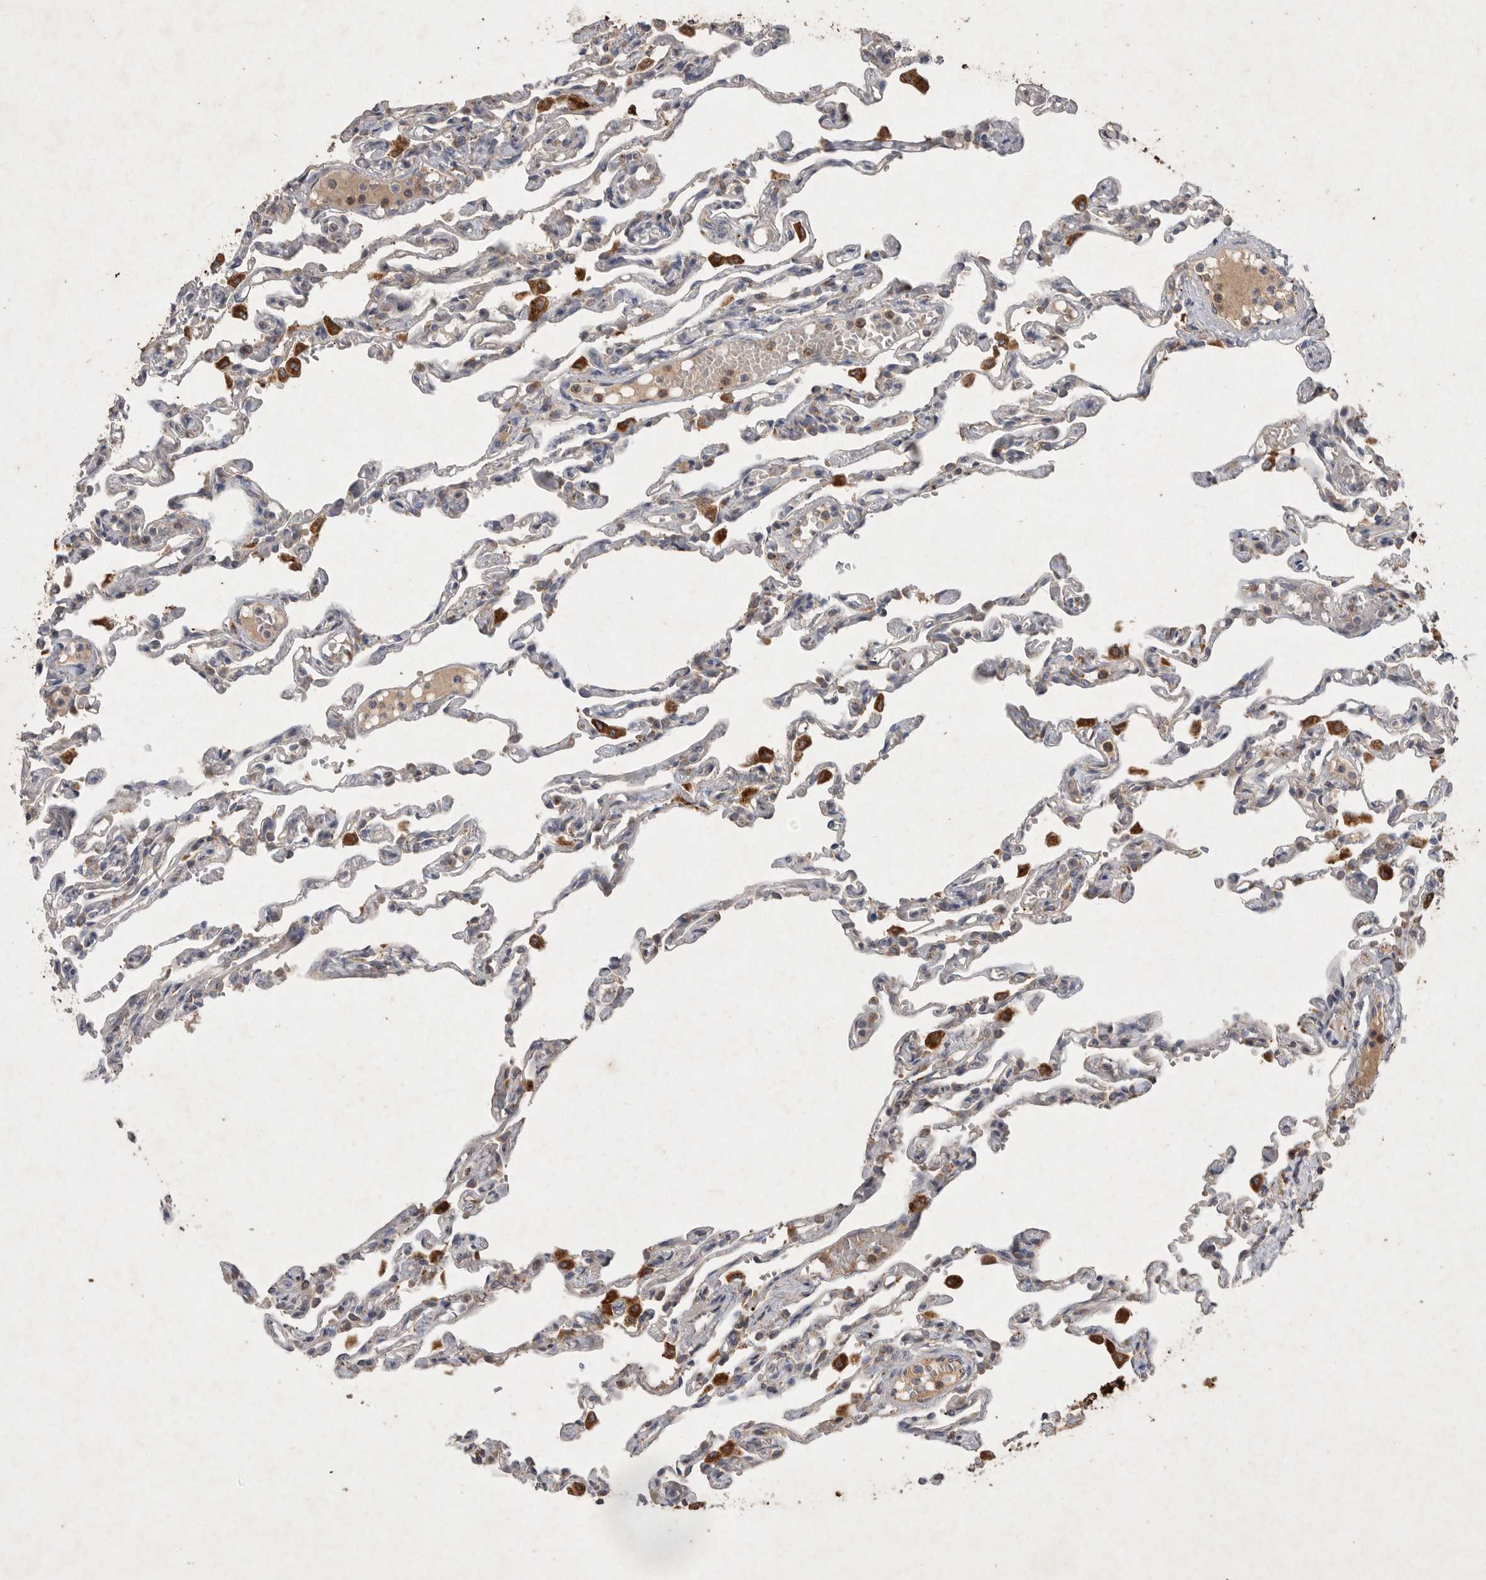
{"staining": {"intensity": "moderate", "quantity": "25%-75%", "location": "cytoplasmic/membranous"}, "tissue": "lung", "cell_type": "Alveolar cells", "image_type": "normal", "snomed": [{"axis": "morphology", "description": "Normal tissue, NOS"}, {"axis": "topography", "description": "Lung"}], "caption": "Protein staining exhibits moderate cytoplasmic/membranous expression in approximately 25%-75% of alveolar cells in benign lung.", "gene": "MRPL41", "patient": {"sex": "male", "age": 21}}